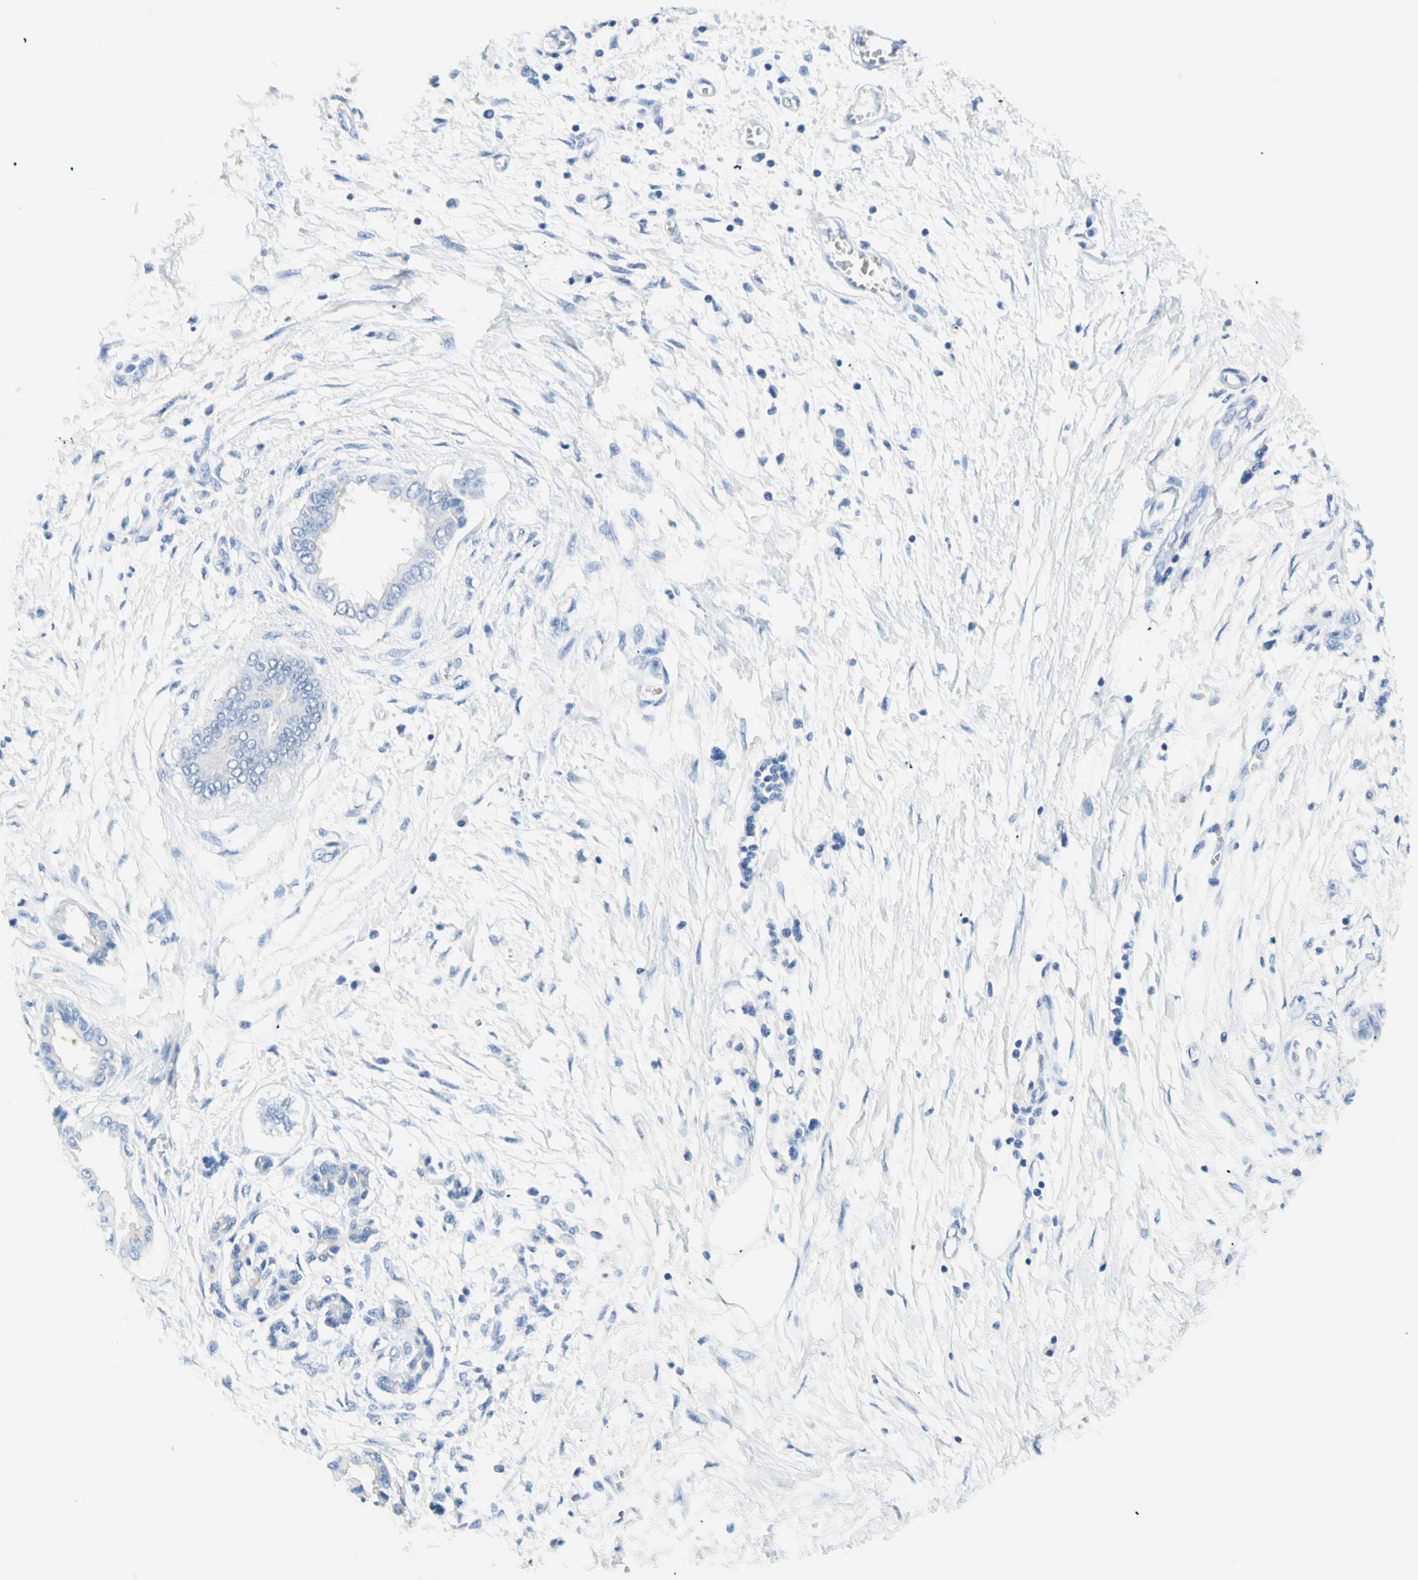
{"staining": {"intensity": "negative", "quantity": "none", "location": "none"}, "tissue": "pancreatic cancer", "cell_type": "Tumor cells", "image_type": "cancer", "snomed": [{"axis": "morphology", "description": "Adenocarcinoma, NOS"}, {"axis": "topography", "description": "Pancreas"}], "caption": "IHC histopathology image of neoplastic tissue: pancreatic adenocarcinoma stained with DAB (3,3'-diaminobenzidine) demonstrates no significant protein staining in tumor cells.", "gene": "HPCA", "patient": {"sex": "male", "age": 56}}